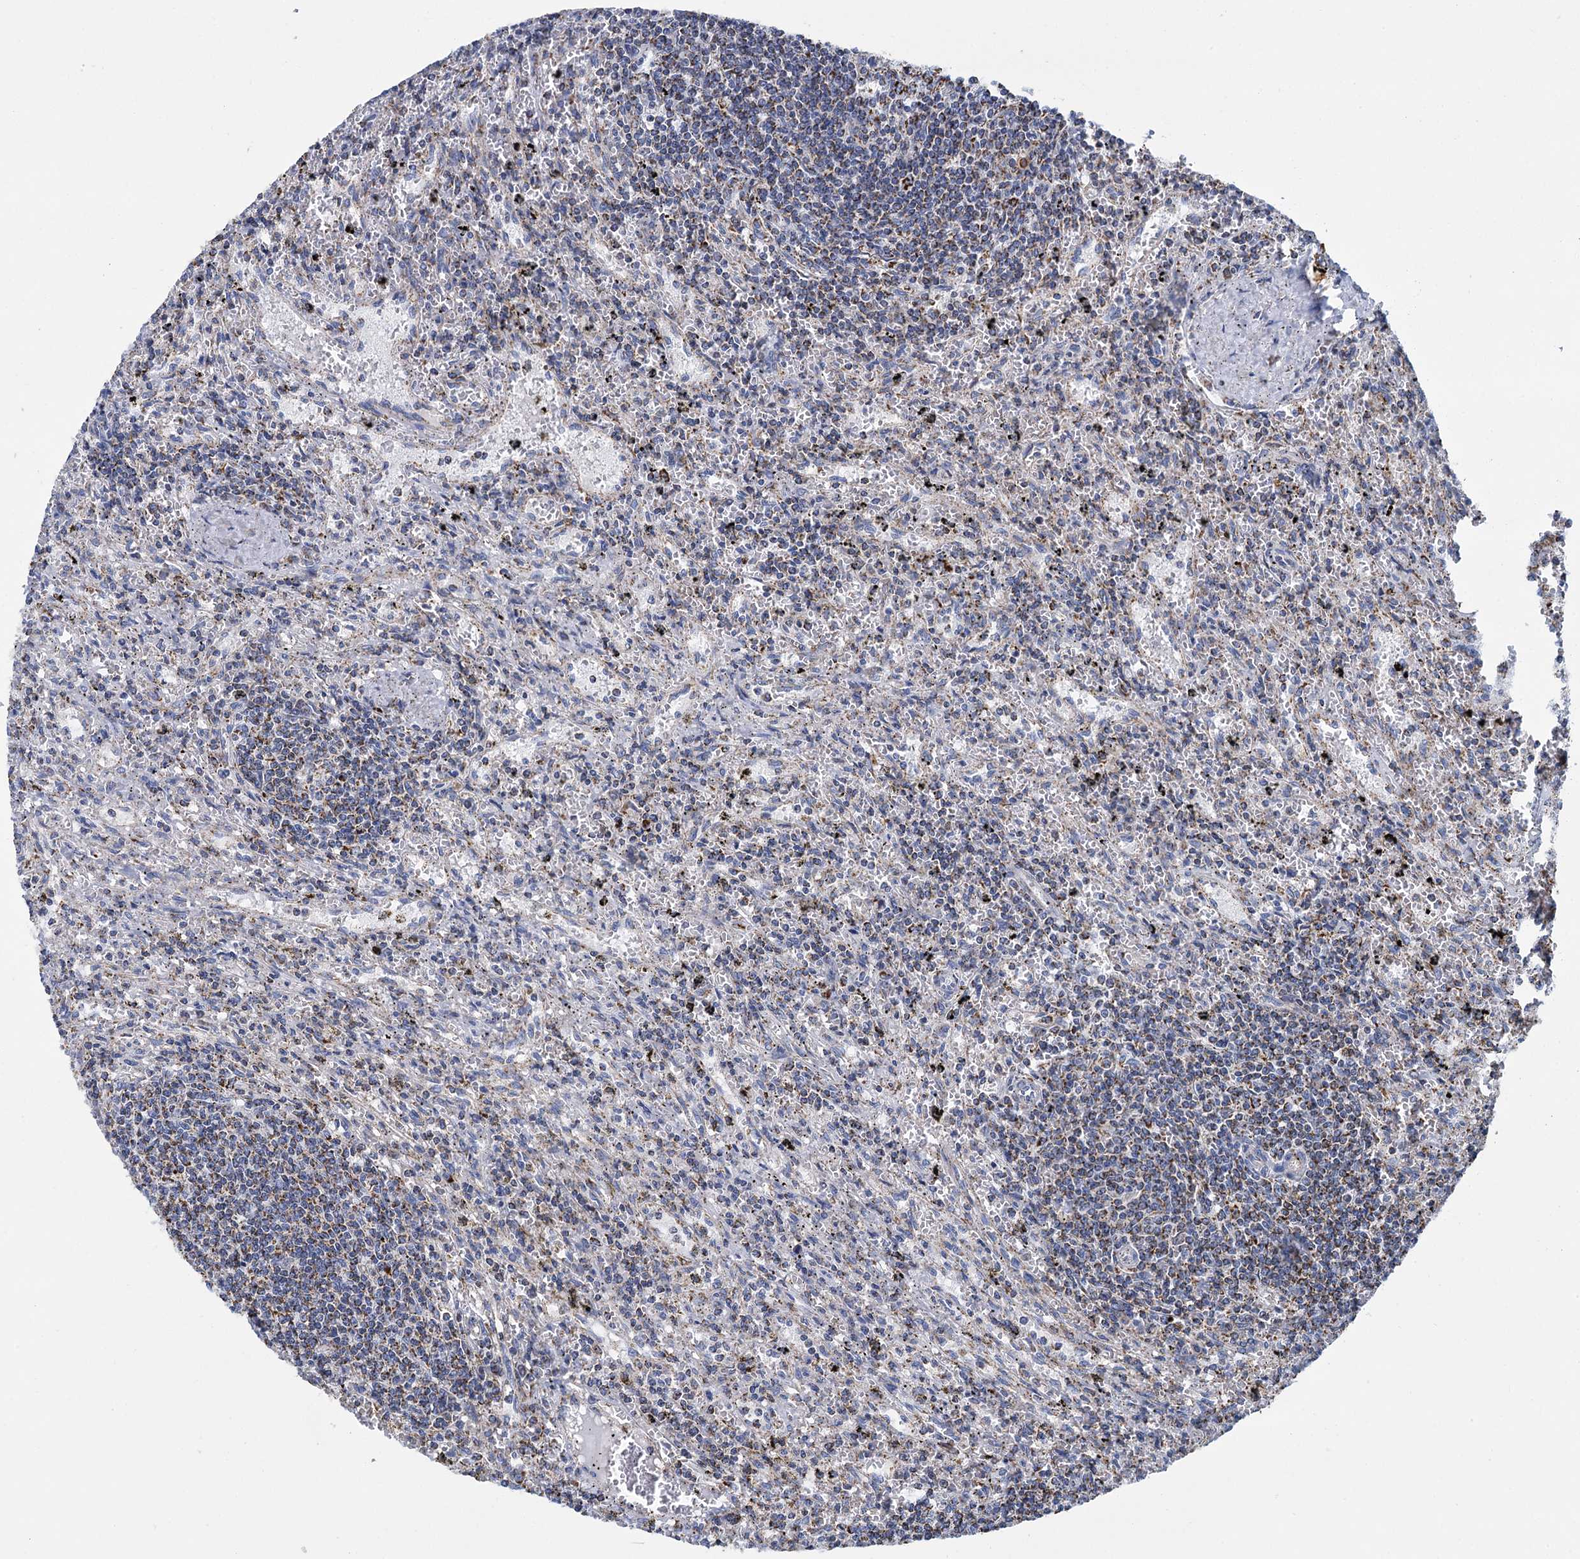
{"staining": {"intensity": "moderate", "quantity": "<25%", "location": "cytoplasmic/membranous"}, "tissue": "lymphoma", "cell_type": "Tumor cells", "image_type": "cancer", "snomed": [{"axis": "morphology", "description": "Malignant lymphoma, non-Hodgkin's type, Low grade"}, {"axis": "topography", "description": "Spleen"}], "caption": "Moderate cytoplasmic/membranous positivity is appreciated in about <25% of tumor cells in lymphoma.", "gene": "CCP110", "patient": {"sex": "male", "age": 76}}